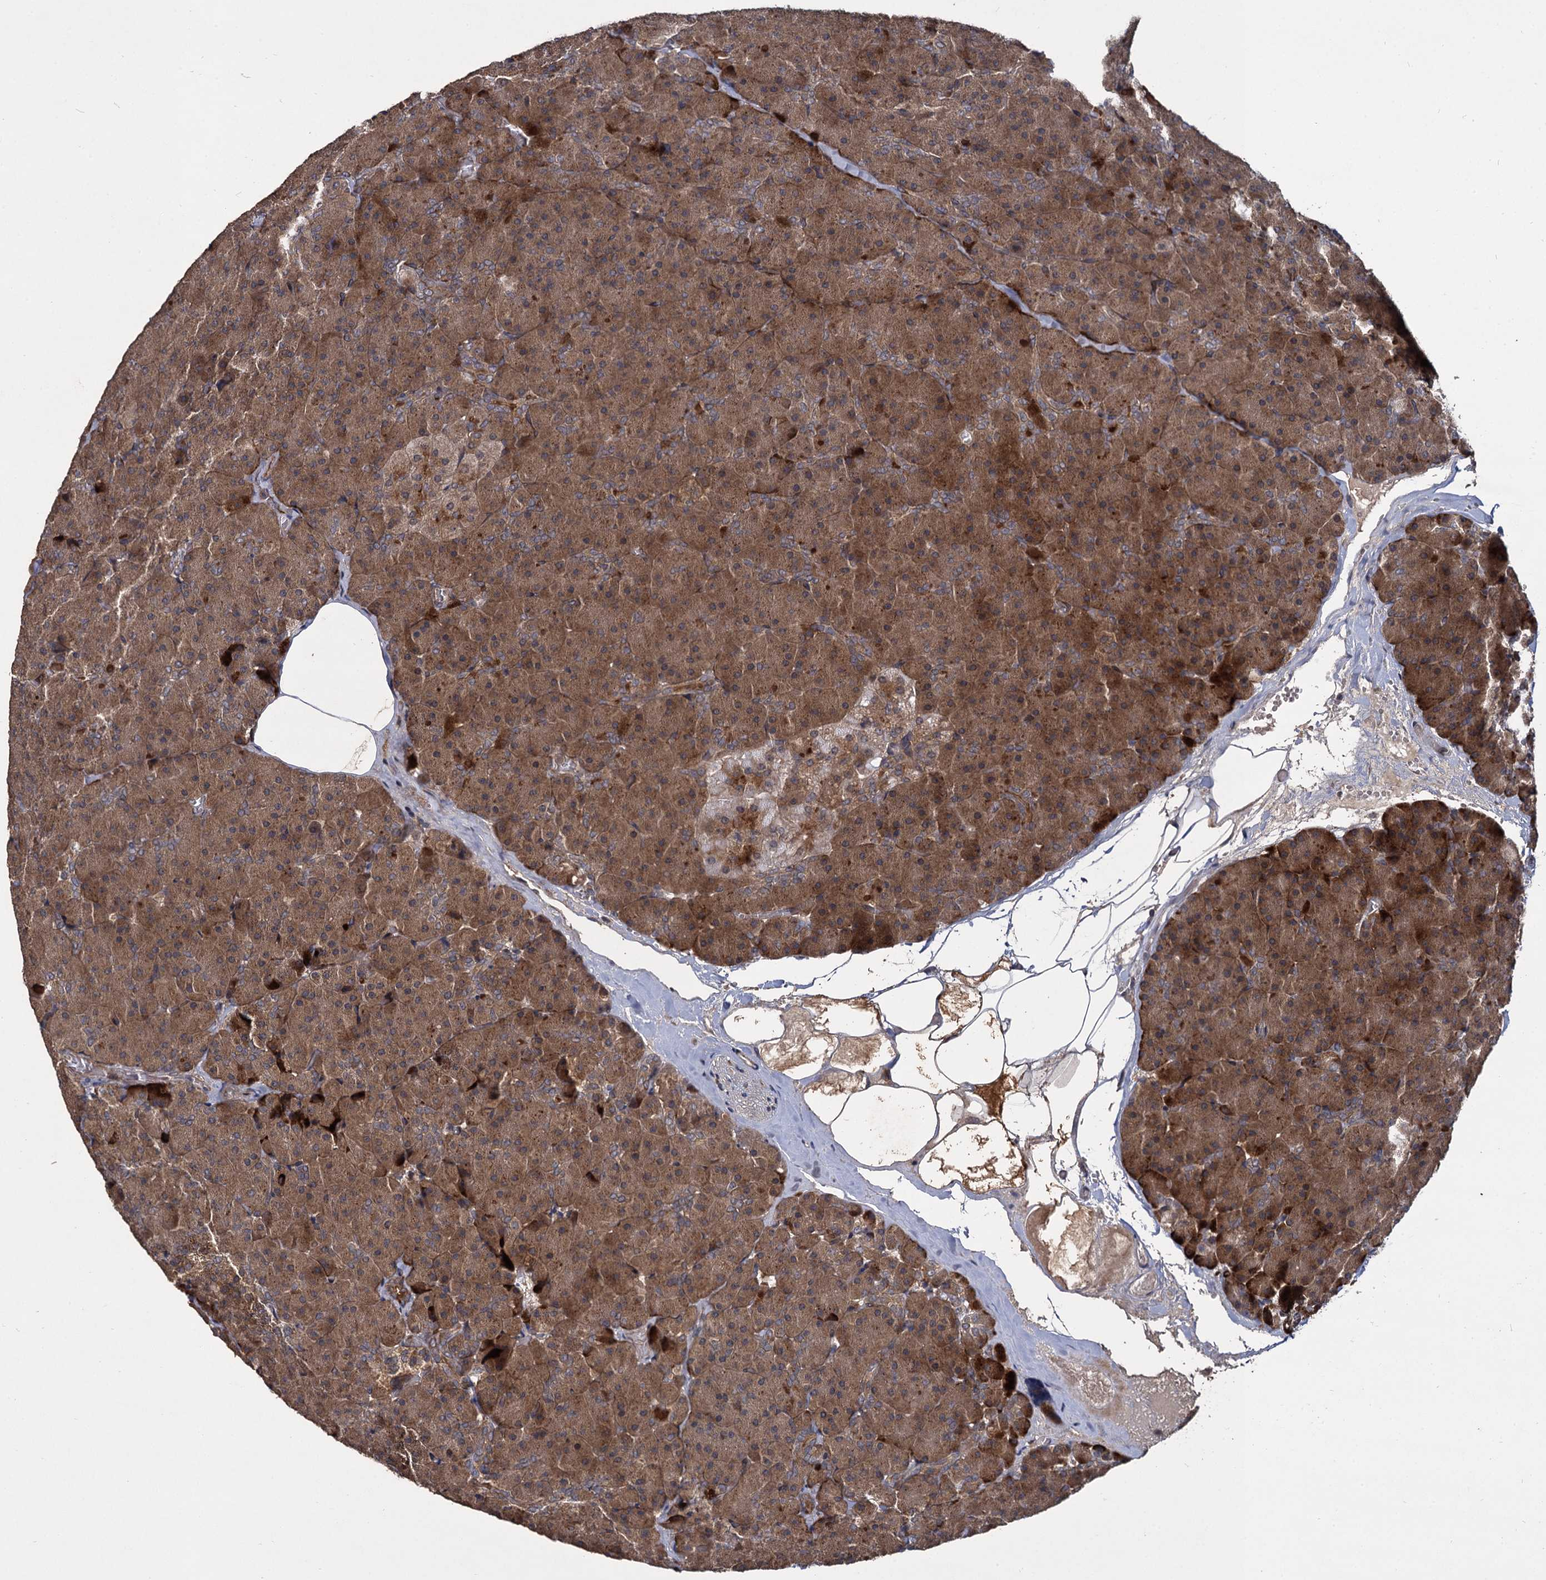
{"staining": {"intensity": "moderate", "quantity": ">75%", "location": "cytoplasmic/membranous"}, "tissue": "pancreas", "cell_type": "Exocrine glandular cells", "image_type": "normal", "snomed": [{"axis": "morphology", "description": "Normal tissue, NOS"}, {"axis": "topography", "description": "Pancreas"}], "caption": "Pancreas stained for a protein (brown) displays moderate cytoplasmic/membranous positive expression in approximately >75% of exocrine glandular cells.", "gene": "INPPL1", "patient": {"sex": "male", "age": 36}}